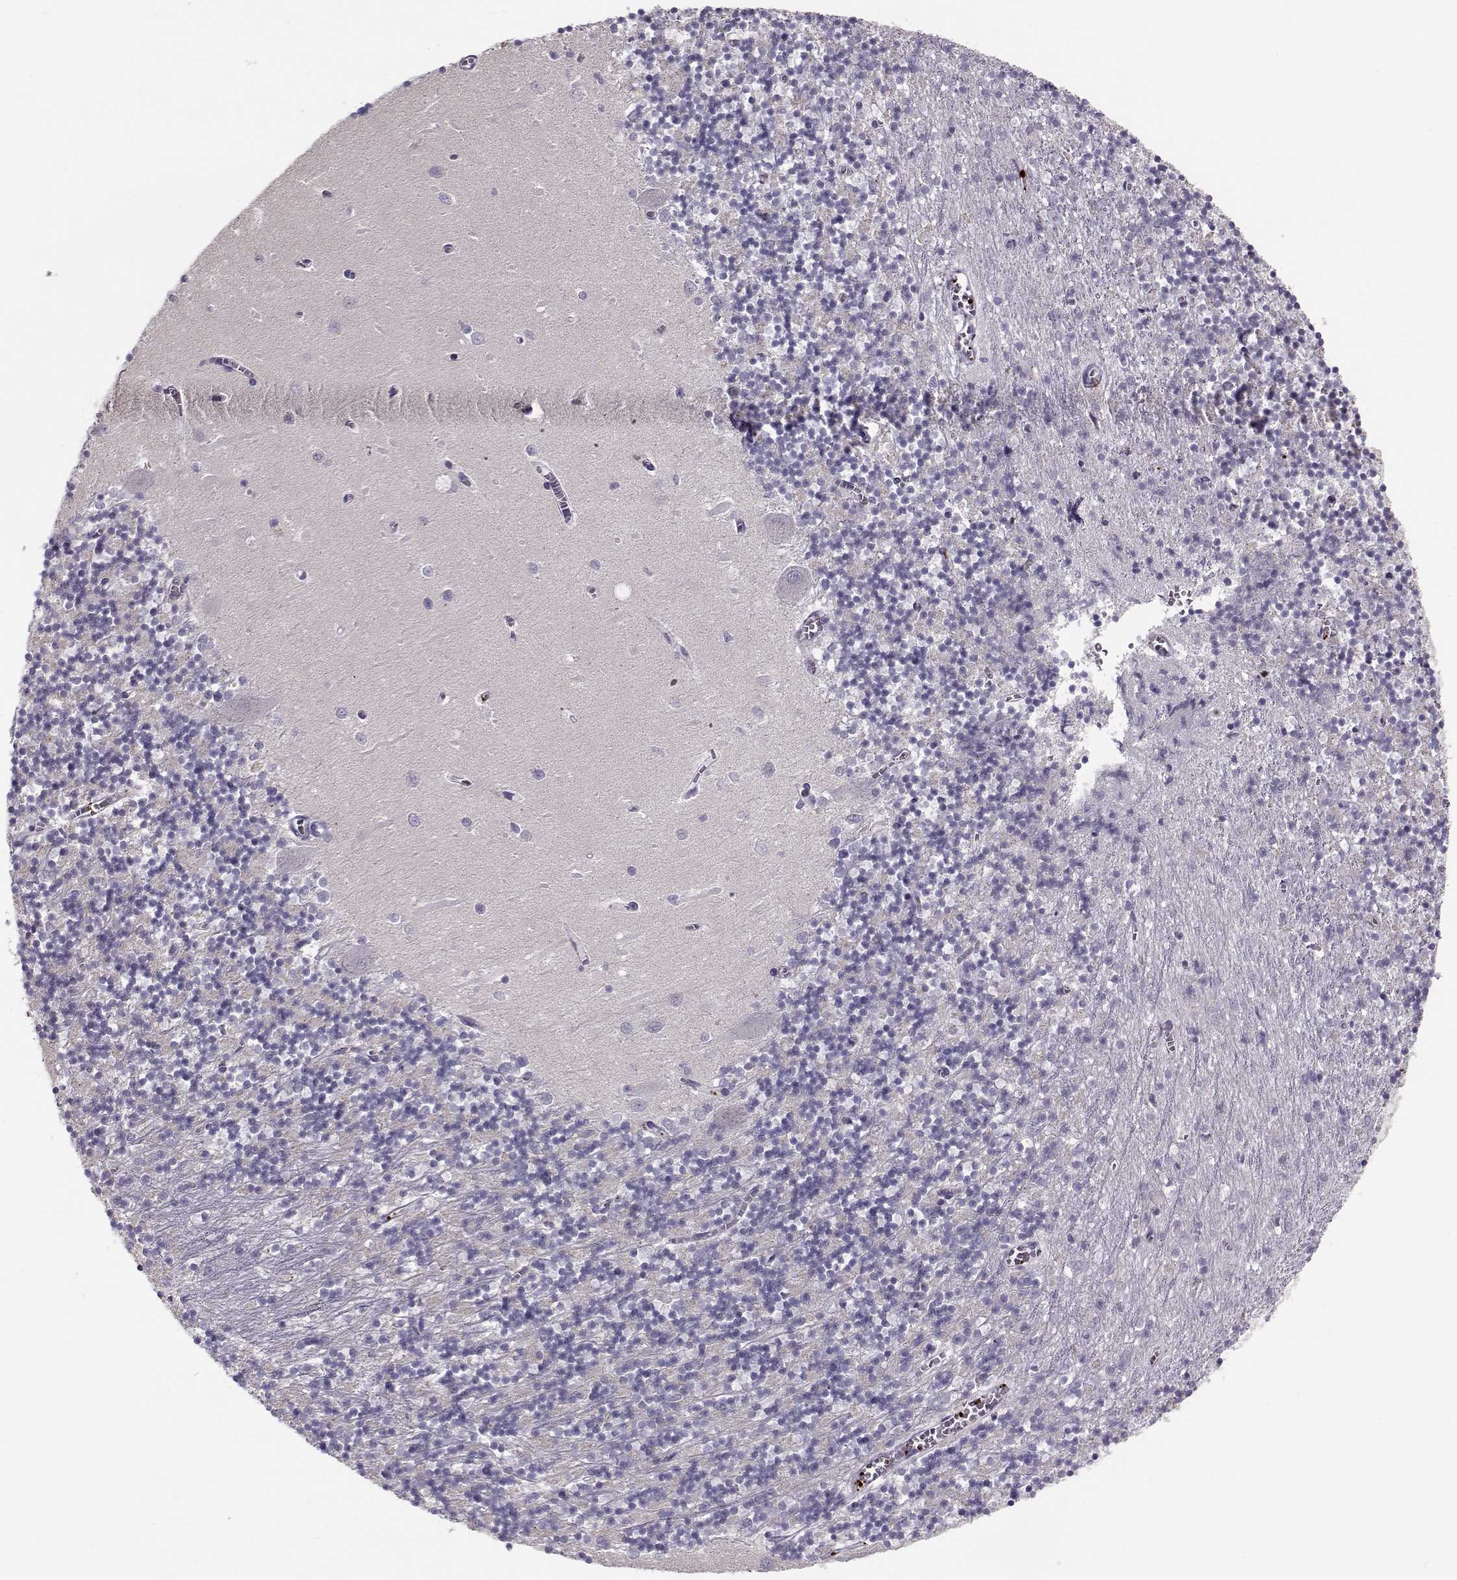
{"staining": {"intensity": "negative", "quantity": "none", "location": "none"}, "tissue": "cerebellum", "cell_type": "Cells in granular layer", "image_type": "normal", "snomed": [{"axis": "morphology", "description": "Normal tissue, NOS"}, {"axis": "topography", "description": "Cerebellum"}], "caption": "IHC micrograph of benign human cerebellum stained for a protein (brown), which exhibits no positivity in cells in granular layer.", "gene": "KLF17", "patient": {"sex": "female", "age": 64}}